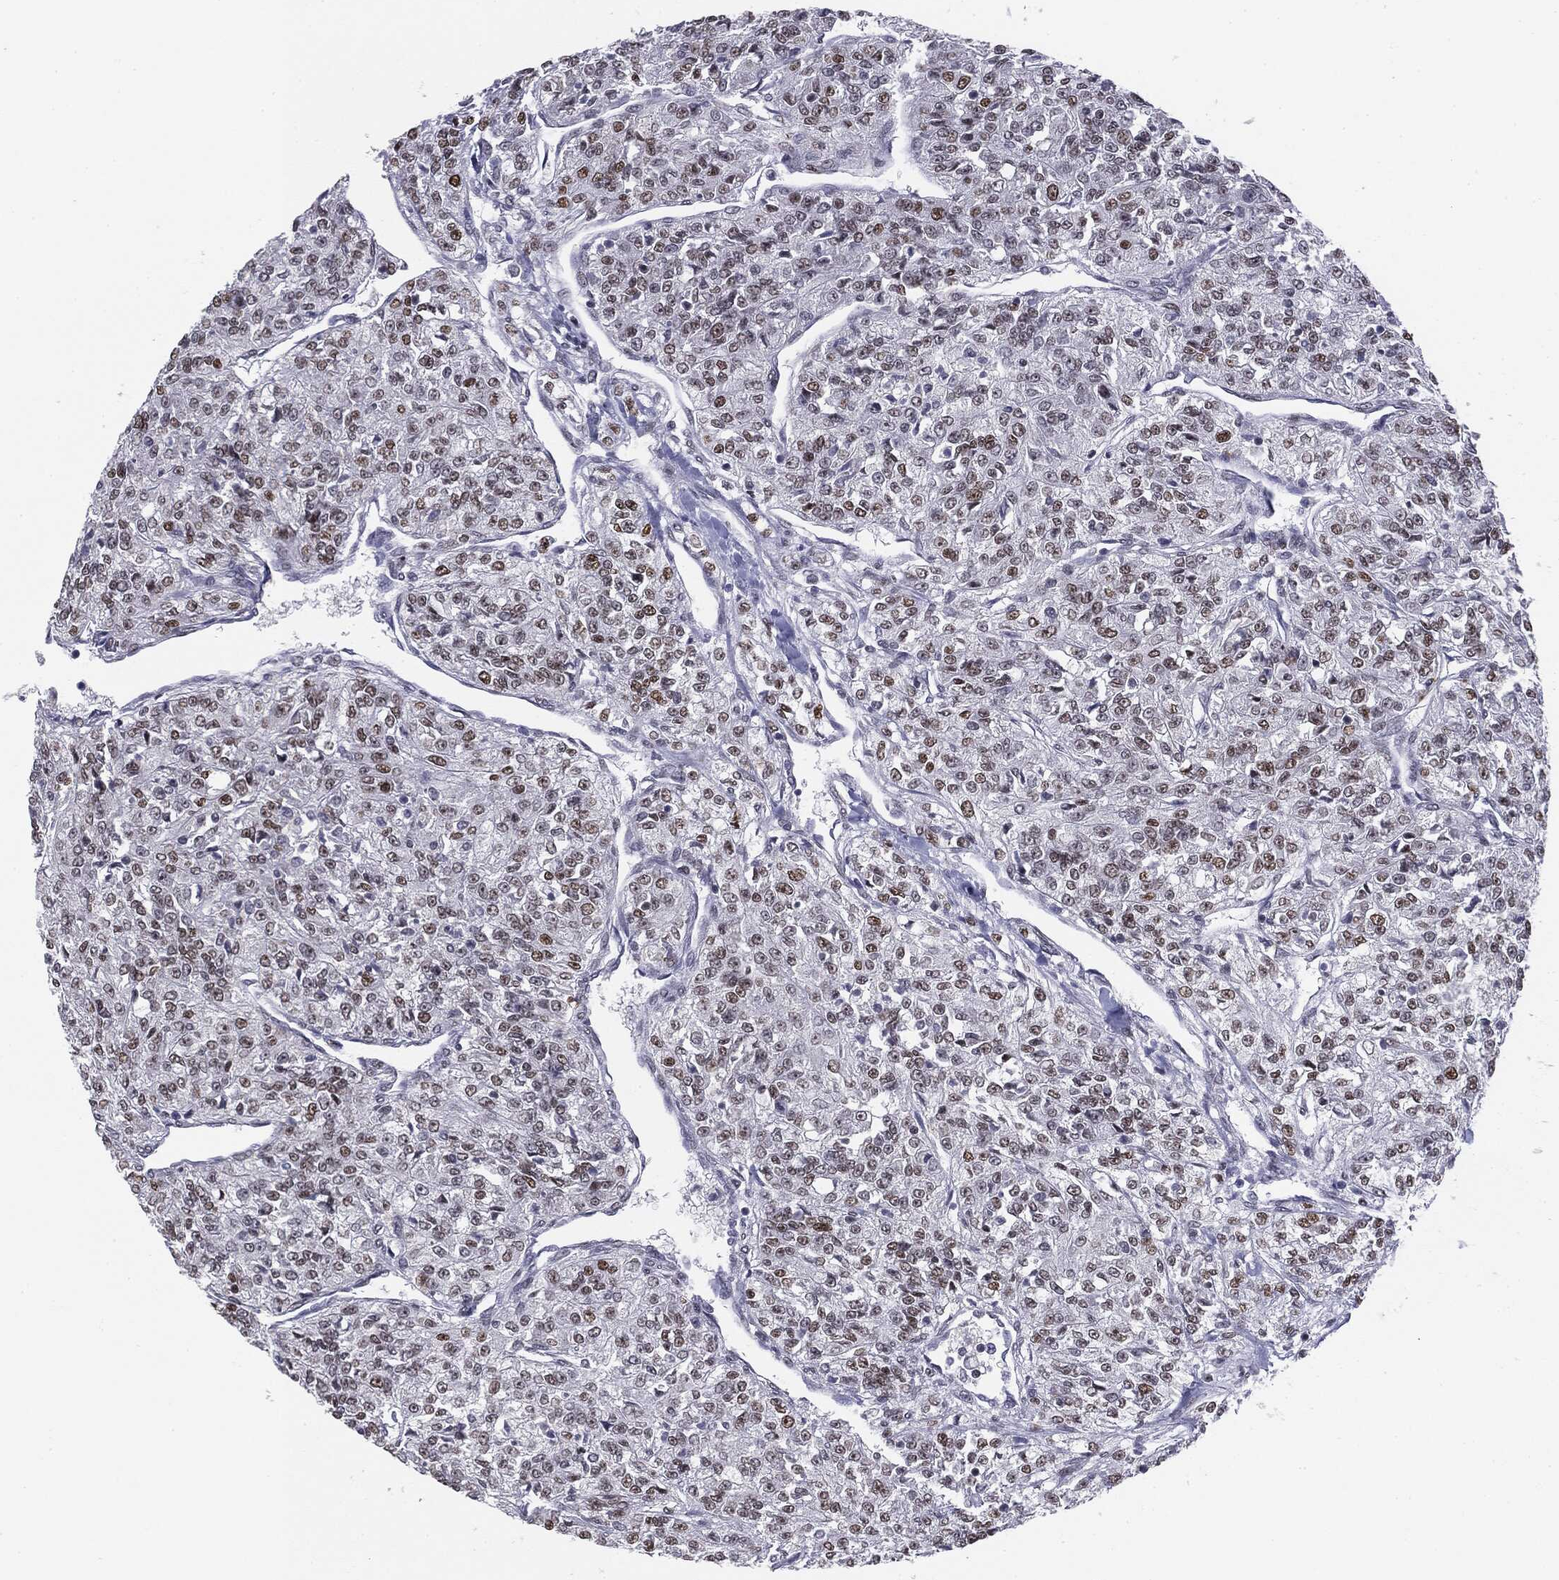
{"staining": {"intensity": "moderate", "quantity": ">75%", "location": "nuclear"}, "tissue": "renal cancer", "cell_type": "Tumor cells", "image_type": "cancer", "snomed": [{"axis": "morphology", "description": "Adenocarcinoma, NOS"}, {"axis": "topography", "description": "Kidney"}], "caption": "A histopathology image showing moderate nuclear staining in about >75% of tumor cells in renal cancer, as visualized by brown immunohistochemical staining.", "gene": "MDC1", "patient": {"sex": "female", "age": 63}}